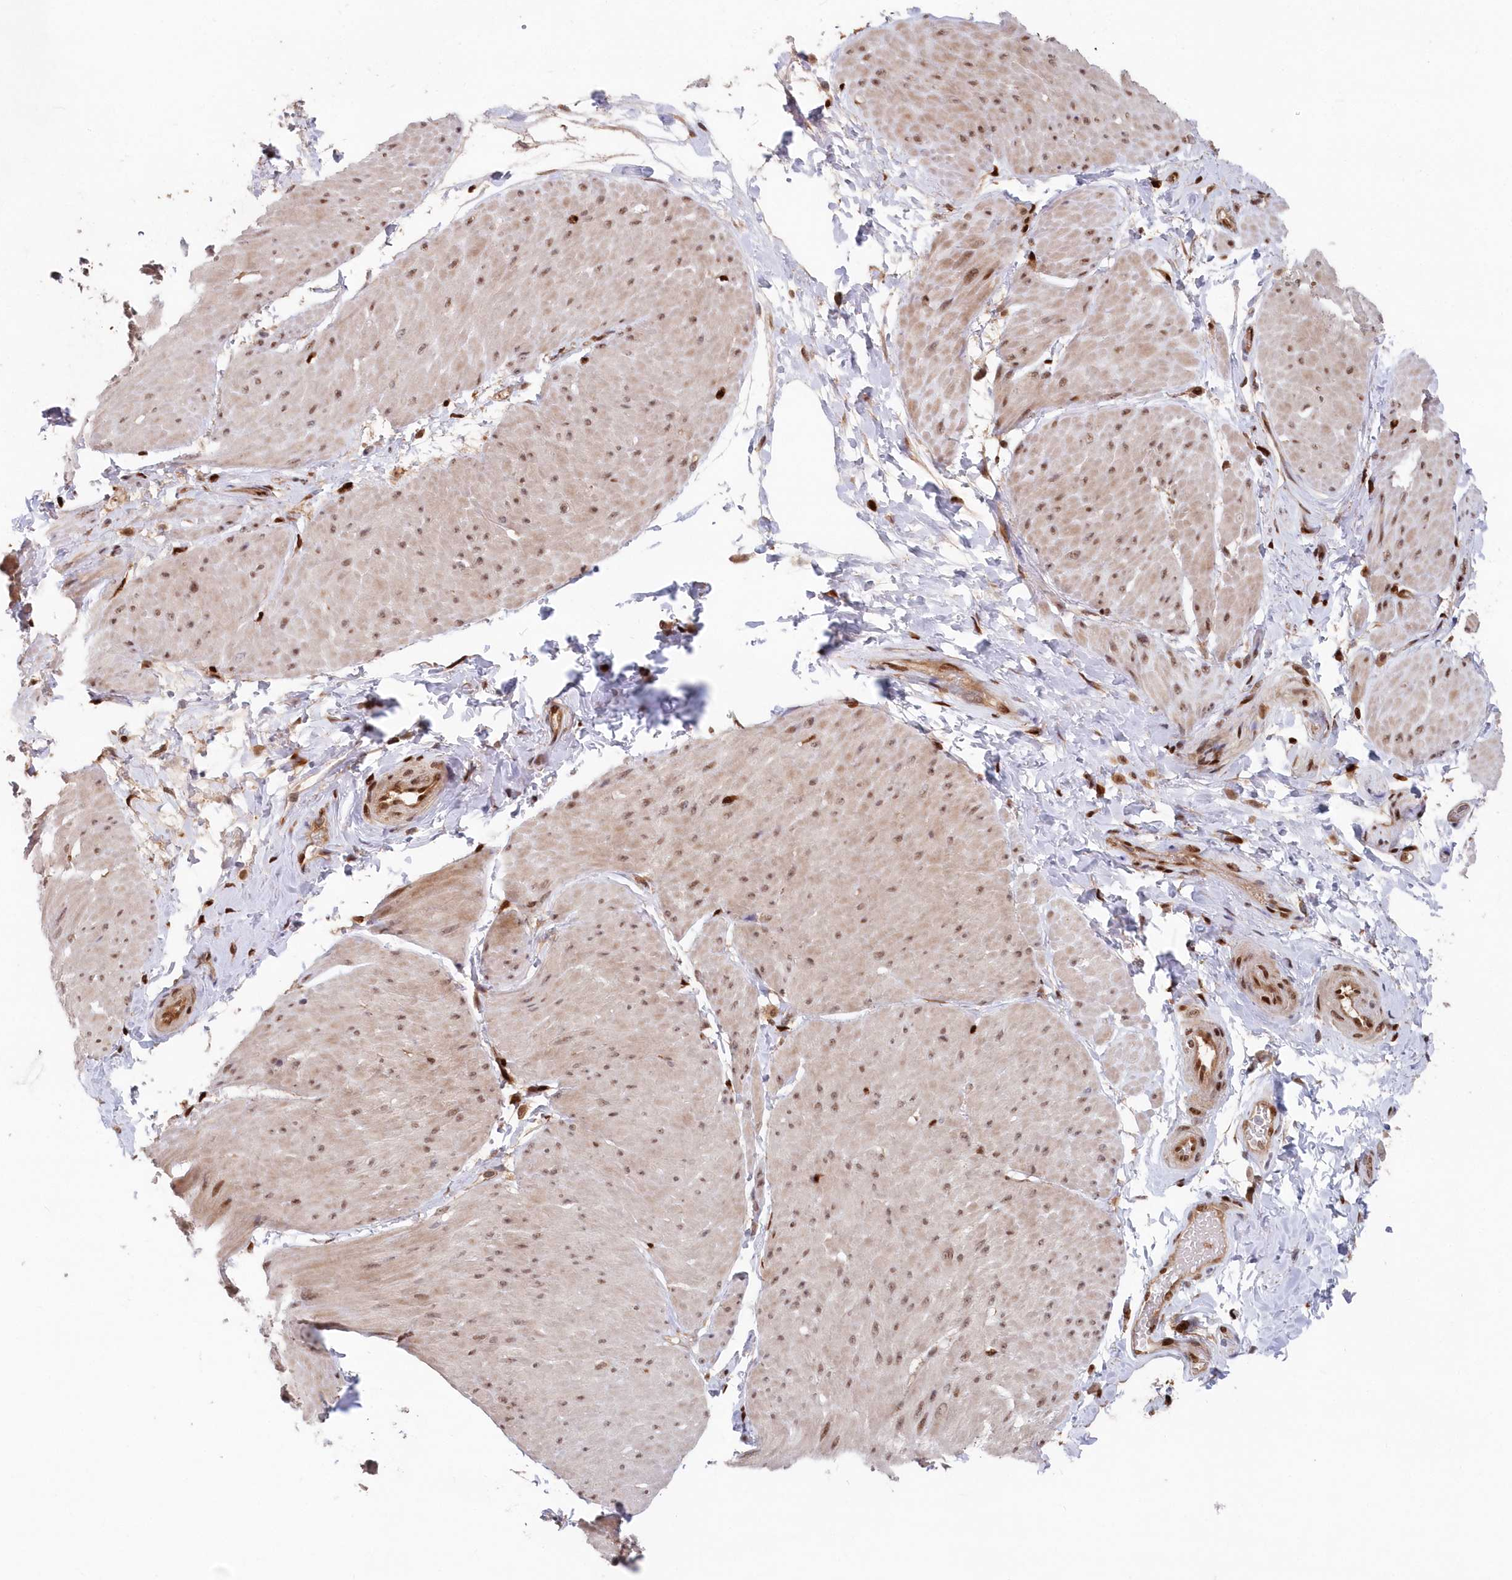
{"staining": {"intensity": "strong", "quantity": ">75%", "location": "nuclear"}, "tissue": "smooth muscle", "cell_type": "Smooth muscle cells", "image_type": "normal", "snomed": [{"axis": "morphology", "description": "Urothelial carcinoma, High grade"}, {"axis": "topography", "description": "Urinary bladder"}], "caption": "Smooth muscle cells display high levels of strong nuclear staining in approximately >75% of cells in normal smooth muscle. Ihc stains the protein in brown and the nuclei are stained blue.", "gene": "ABHD14B", "patient": {"sex": "male", "age": 46}}